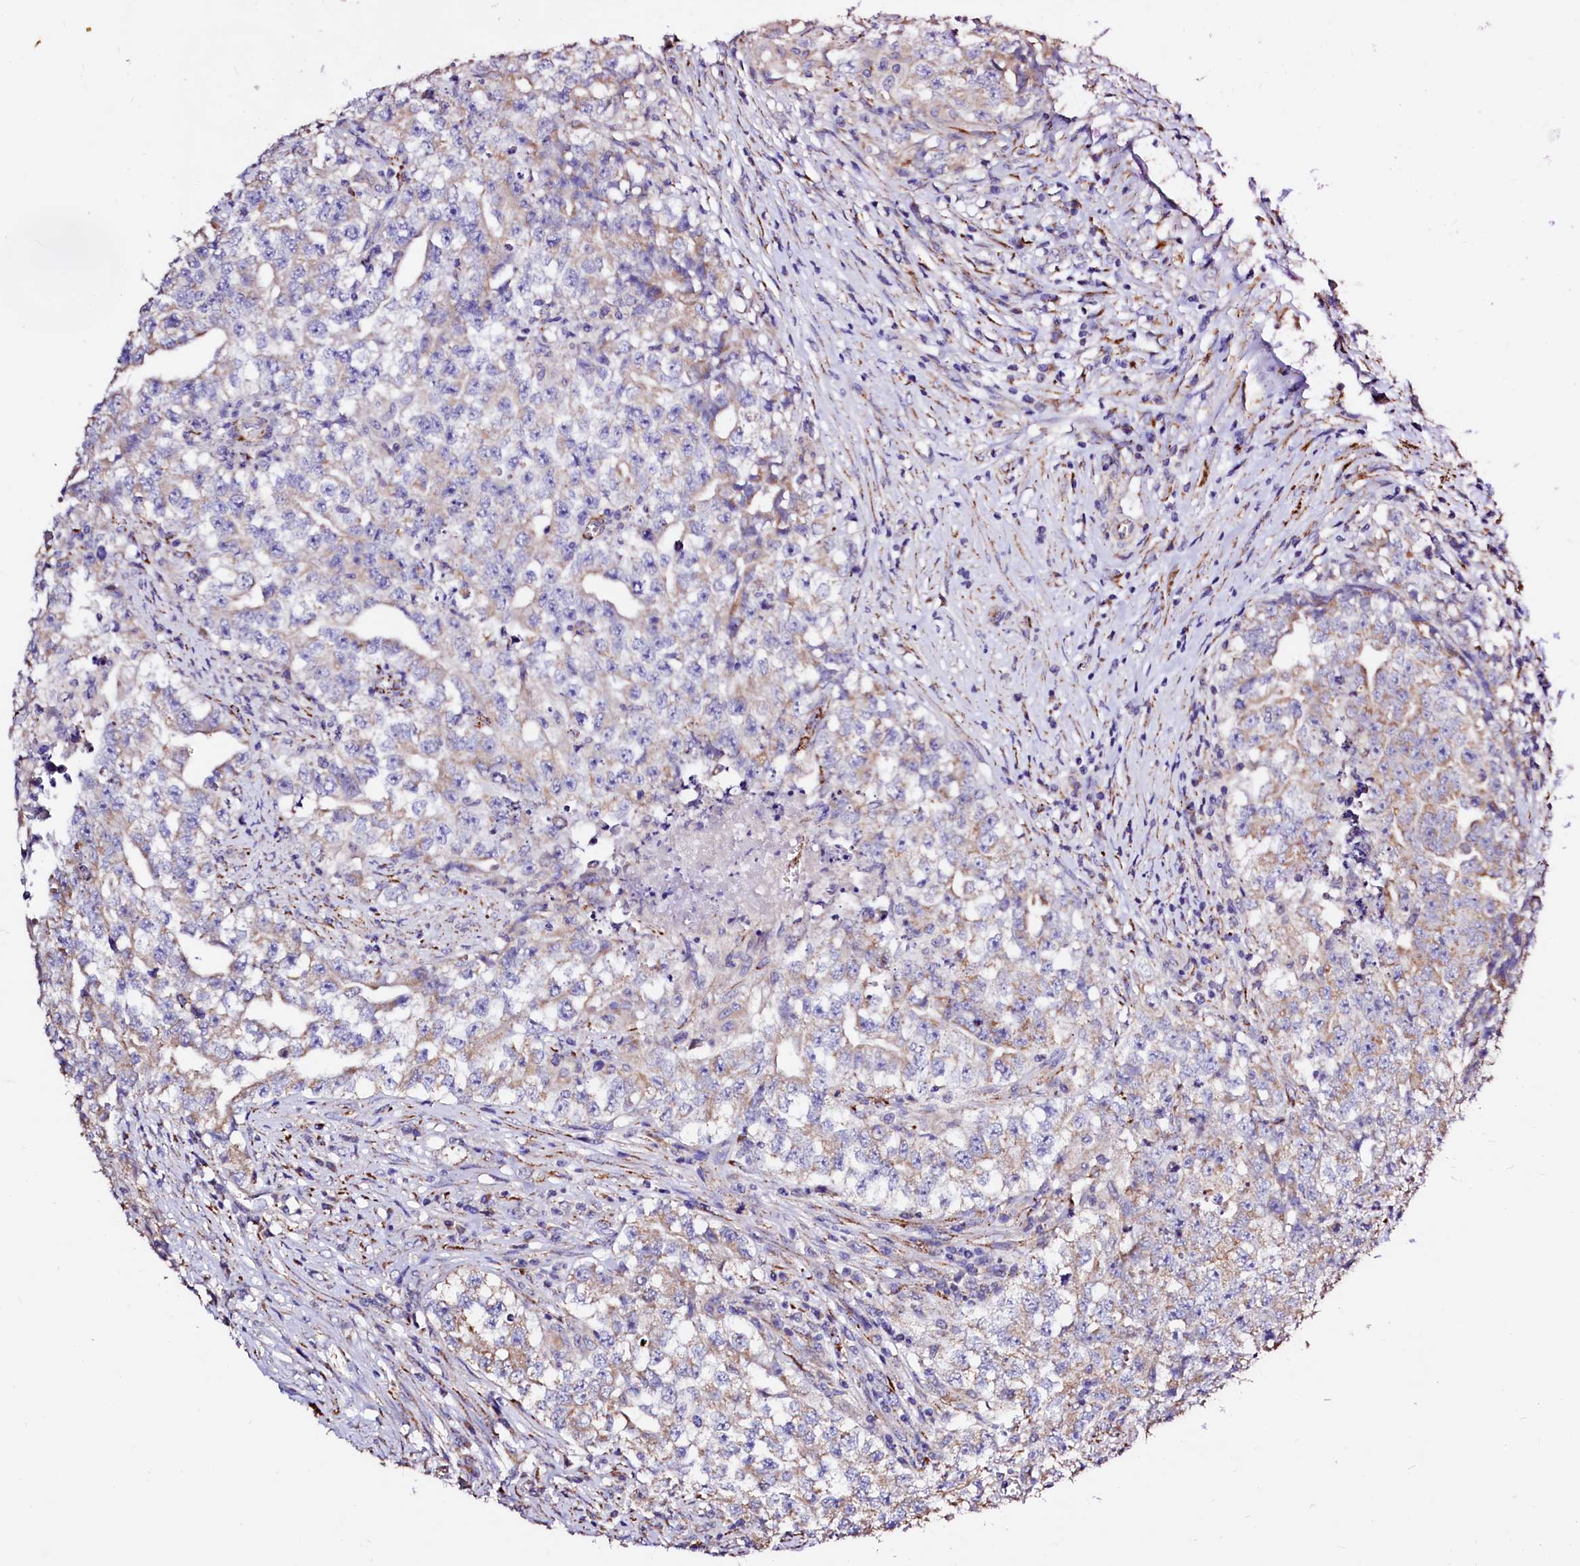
{"staining": {"intensity": "weak", "quantity": "25%-75%", "location": "cytoplasmic/membranous"}, "tissue": "testis cancer", "cell_type": "Tumor cells", "image_type": "cancer", "snomed": [{"axis": "morphology", "description": "Seminoma, NOS"}, {"axis": "morphology", "description": "Carcinoma, Embryonal, NOS"}, {"axis": "topography", "description": "Testis"}], "caption": "Embryonal carcinoma (testis) stained with immunohistochemistry (IHC) demonstrates weak cytoplasmic/membranous expression in approximately 25%-75% of tumor cells.", "gene": "MAOB", "patient": {"sex": "male", "age": 43}}